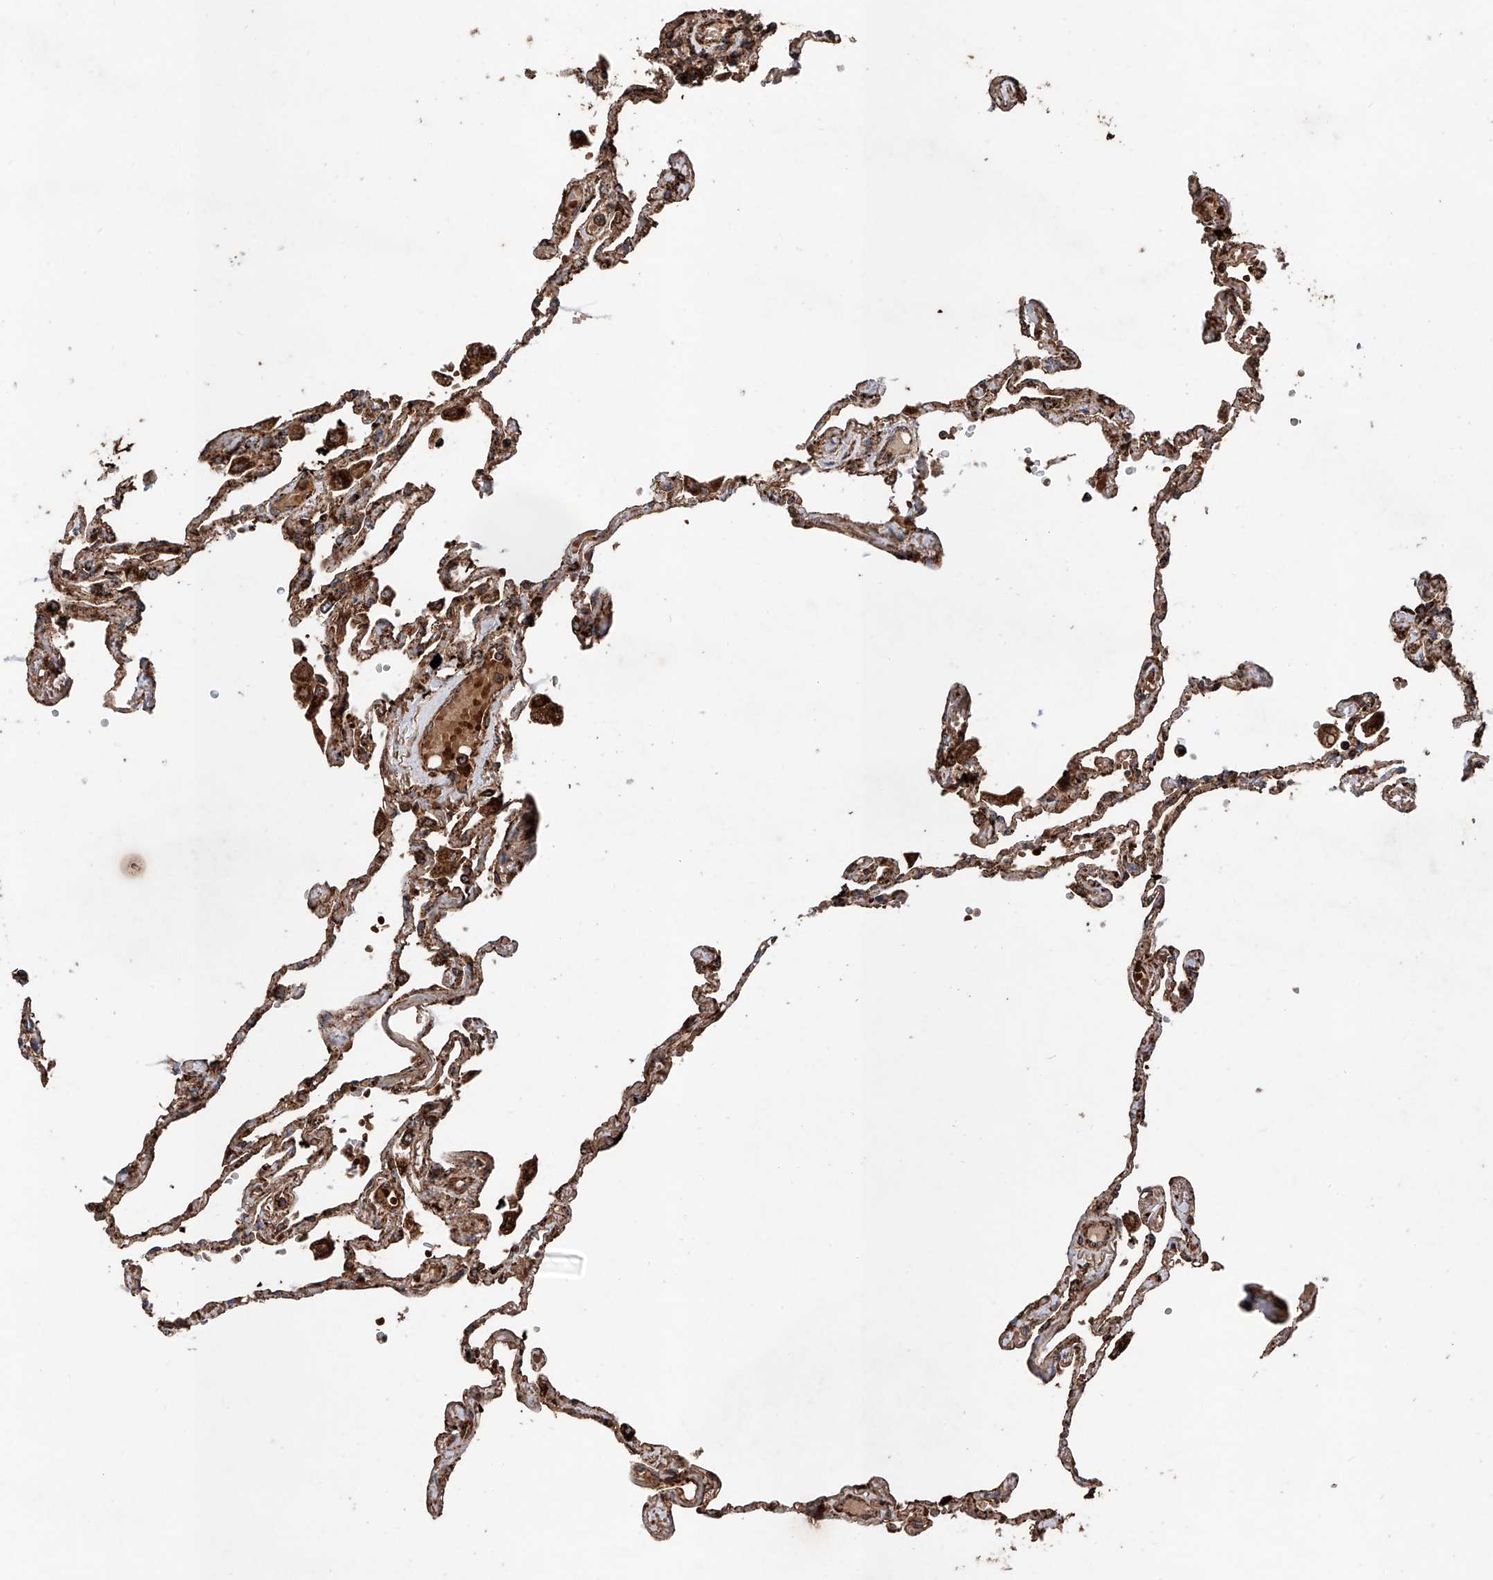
{"staining": {"intensity": "strong", "quantity": ">75%", "location": "cytoplasmic/membranous"}, "tissue": "lung", "cell_type": "Alveolar cells", "image_type": "normal", "snomed": [{"axis": "morphology", "description": "Normal tissue, NOS"}, {"axis": "topography", "description": "Lung"}], "caption": "A photomicrograph of human lung stained for a protein displays strong cytoplasmic/membranous brown staining in alveolar cells. (DAB (3,3'-diaminobenzidine) IHC, brown staining for protein, blue staining for nuclei).", "gene": "PISD", "patient": {"sex": "female", "age": 67}}